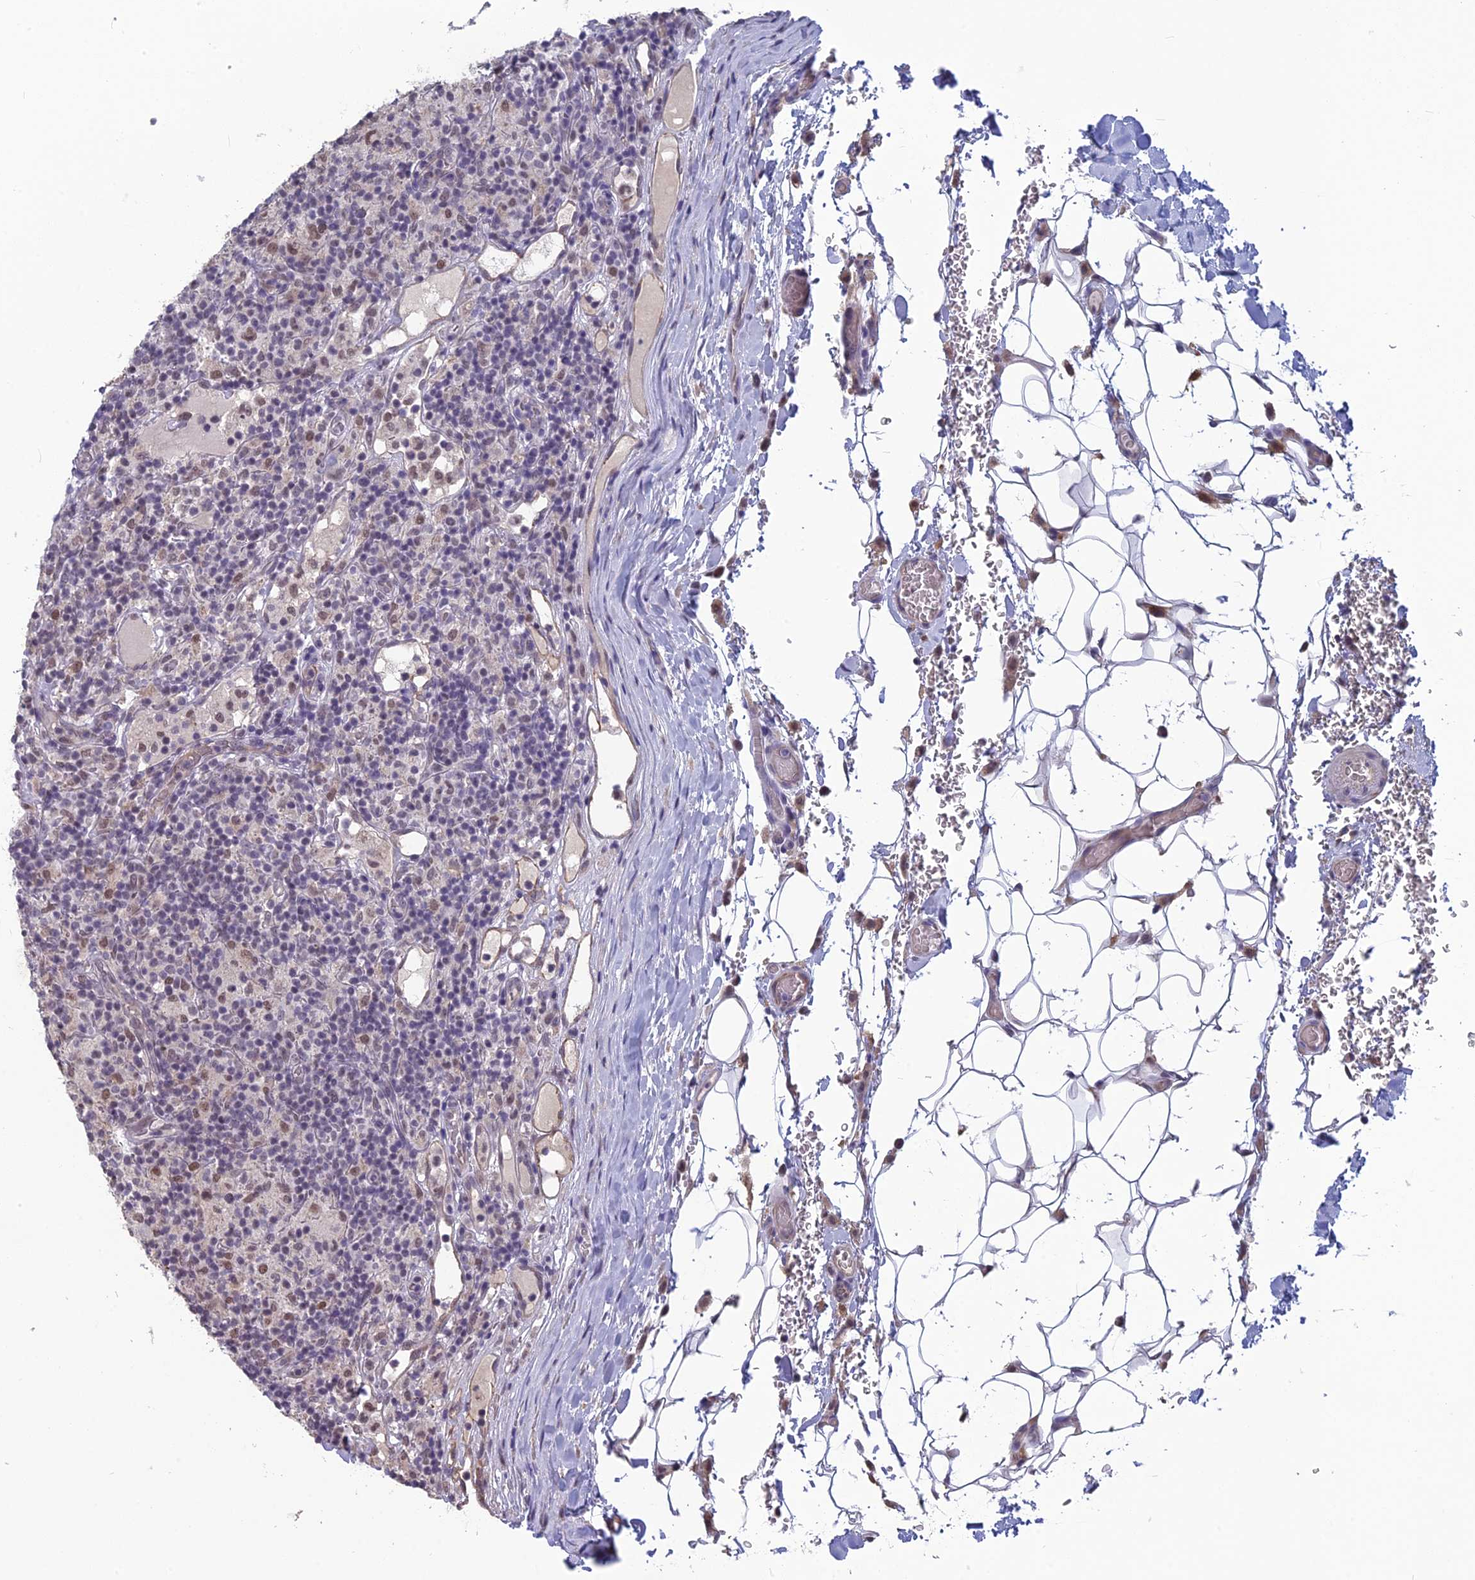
{"staining": {"intensity": "negative", "quantity": "none", "location": "none"}, "tissue": "lymphoma", "cell_type": "Tumor cells", "image_type": "cancer", "snomed": [{"axis": "morphology", "description": "Hodgkin's disease, NOS"}, {"axis": "topography", "description": "Lymph node"}], "caption": "Lymphoma was stained to show a protein in brown. There is no significant positivity in tumor cells.", "gene": "MT-CO3", "patient": {"sex": "male", "age": 70}}